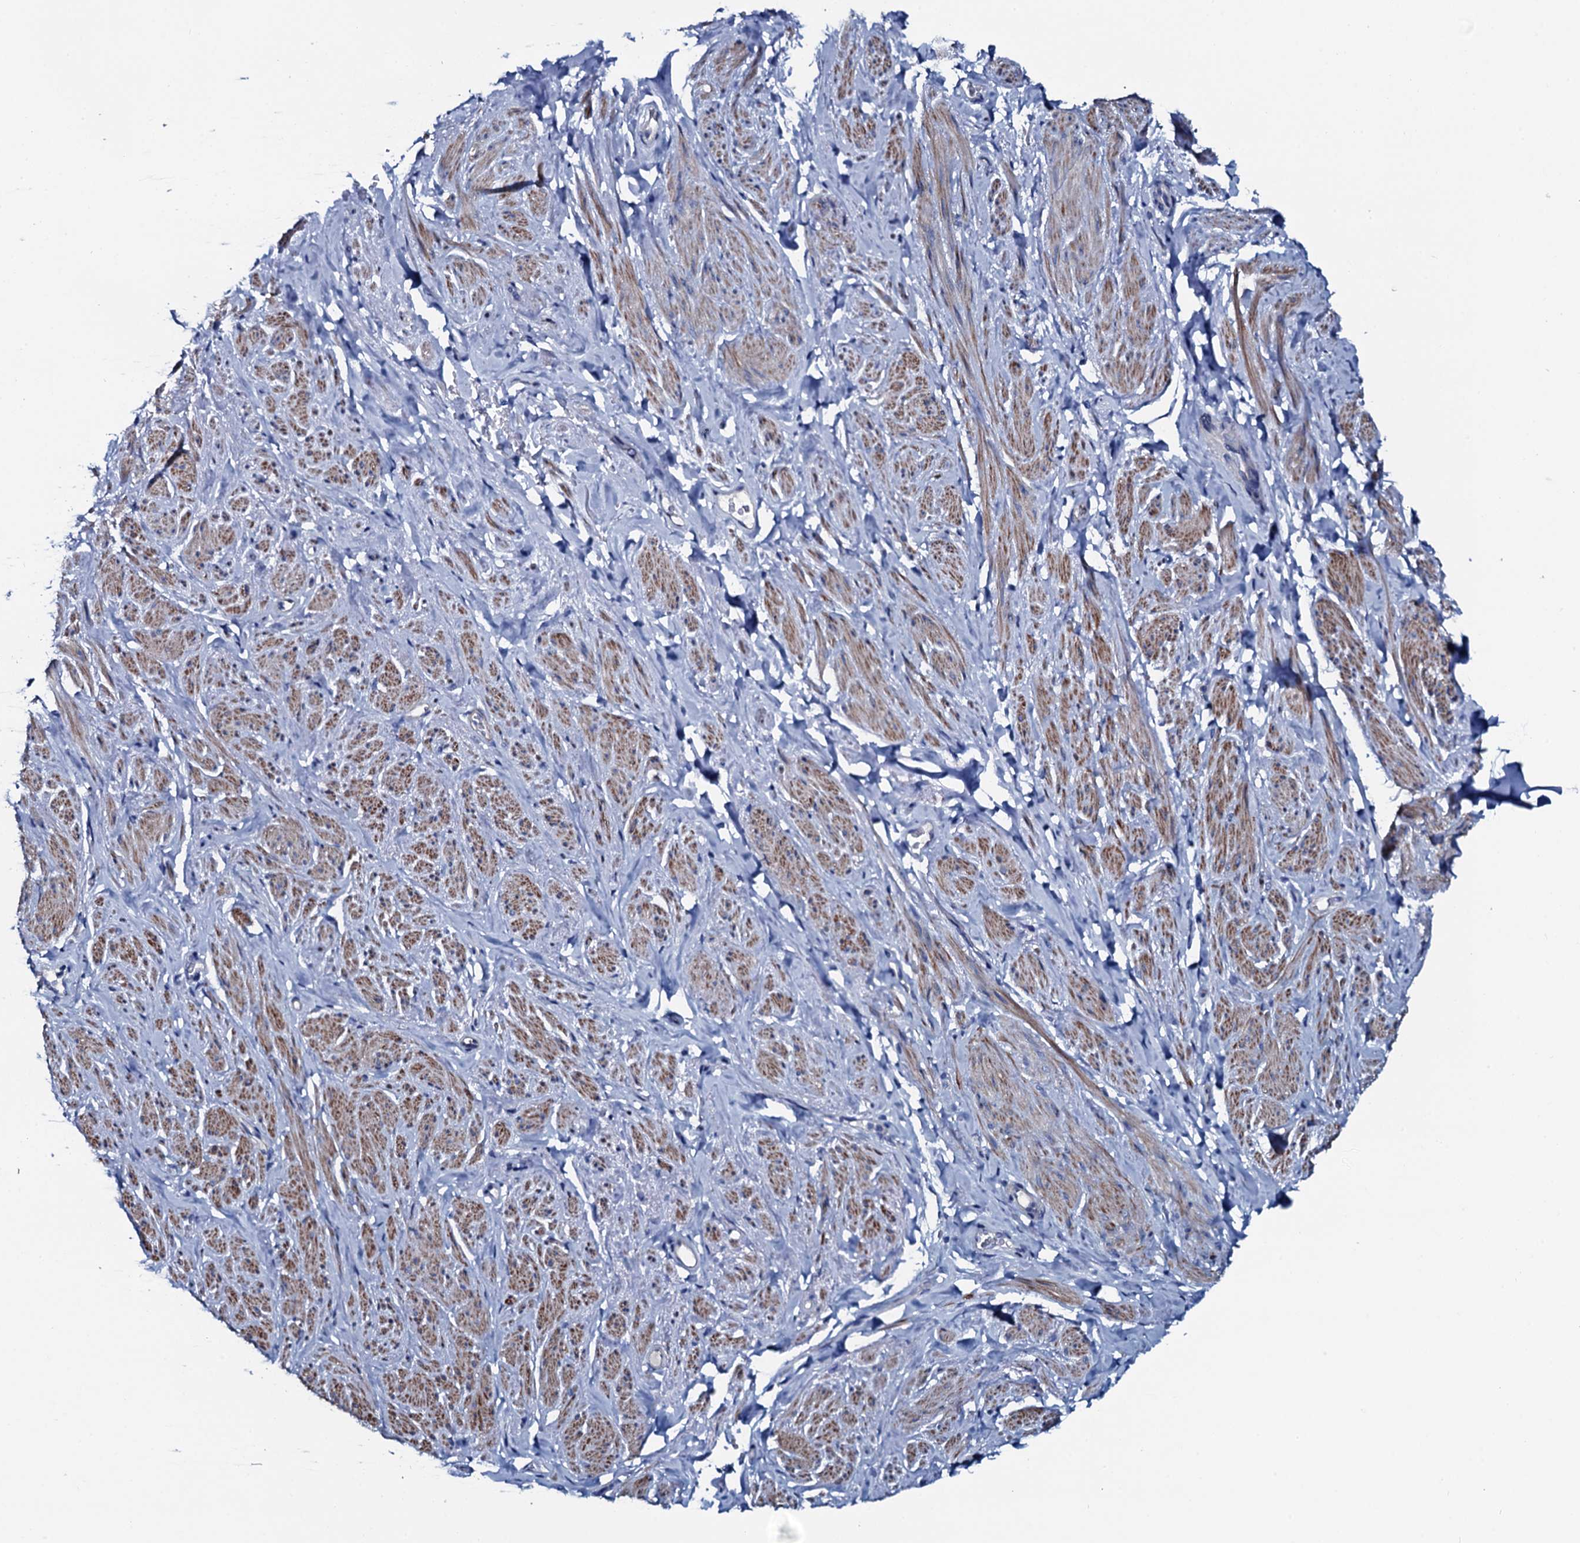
{"staining": {"intensity": "moderate", "quantity": "25%-75%", "location": "cytoplasmic/membranous"}, "tissue": "smooth muscle", "cell_type": "Smooth muscle cells", "image_type": "normal", "snomed": [{"axis": "morphology", "description": "Normal tissue, NOS"}, {"axis": "topography", "description": "Smooth muscle"}, {"axis": "topography", "description": "Peripheral nerve tissue"}], "caption": "Smooth muscle stained with immunohistochemistry shows moderate cytoplasmic/membranous staining in approximately 25%-75% of smooth muscle cells. Immunohistochemistry stains the protein in brown and the nuclei are stained blue.", "gene": "GYS2", "patient": {"sex": "male", "age": 69}}